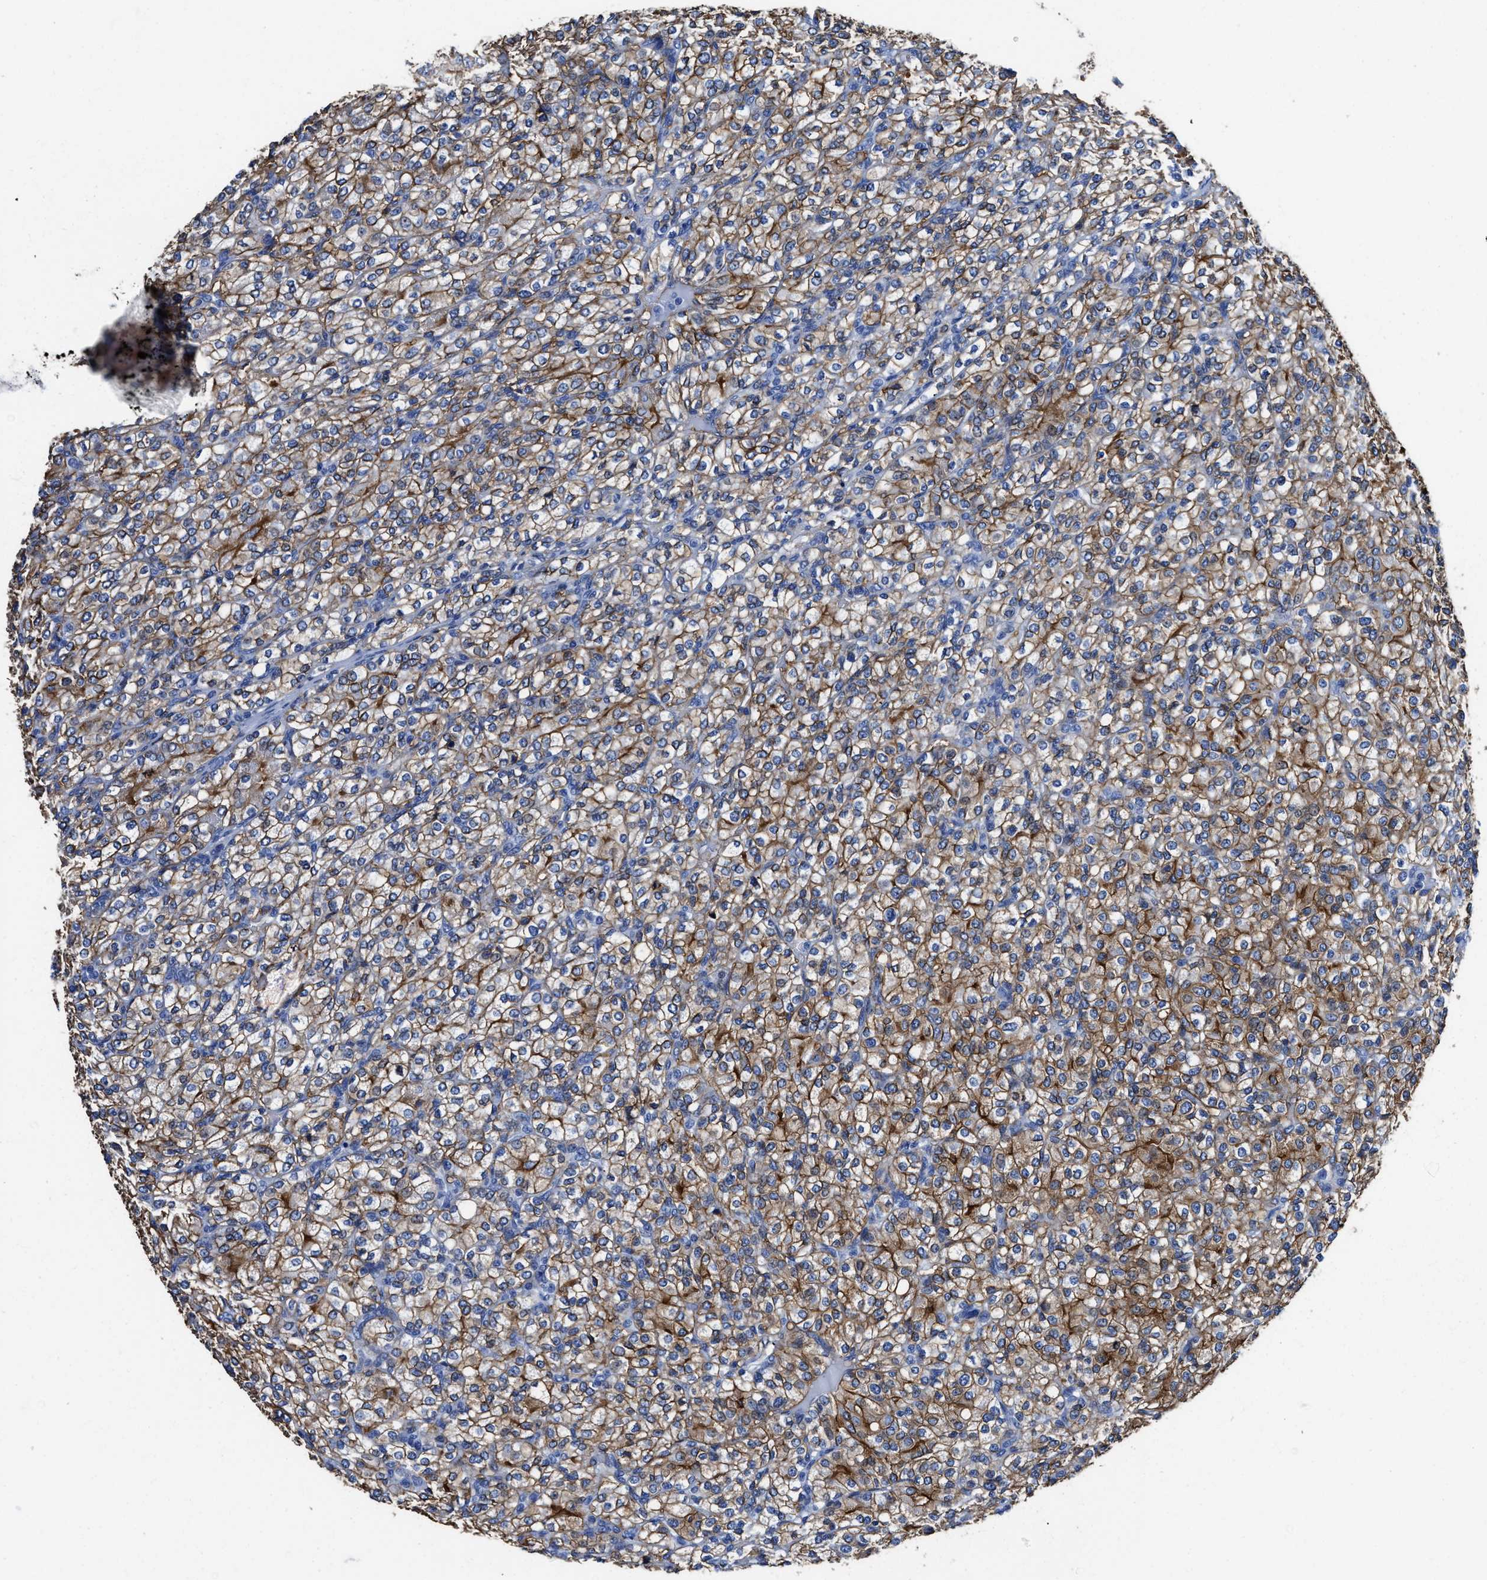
{"staining": {"intensity": "moderate", "quantity": ">75%", "location": "cytoplasmic/membranous"}, "tissue": "renal cancer", "cell_type": "Tumor cells", "image_type": "cancer", "snomed": [{"axis": "morphology", "description": "Adenocarcinoma, NOS"}, {"axis": "topography", "description": "Kidney"}], "caption": "Immunohistochemical staining of human renal adenocarcinoma demonstrates moderate cytoplasmic/membranous protein staining in approximately >75% of tumor cells.", "gene": "AQP1", "patient": {"sex": "male", "age": 77}}